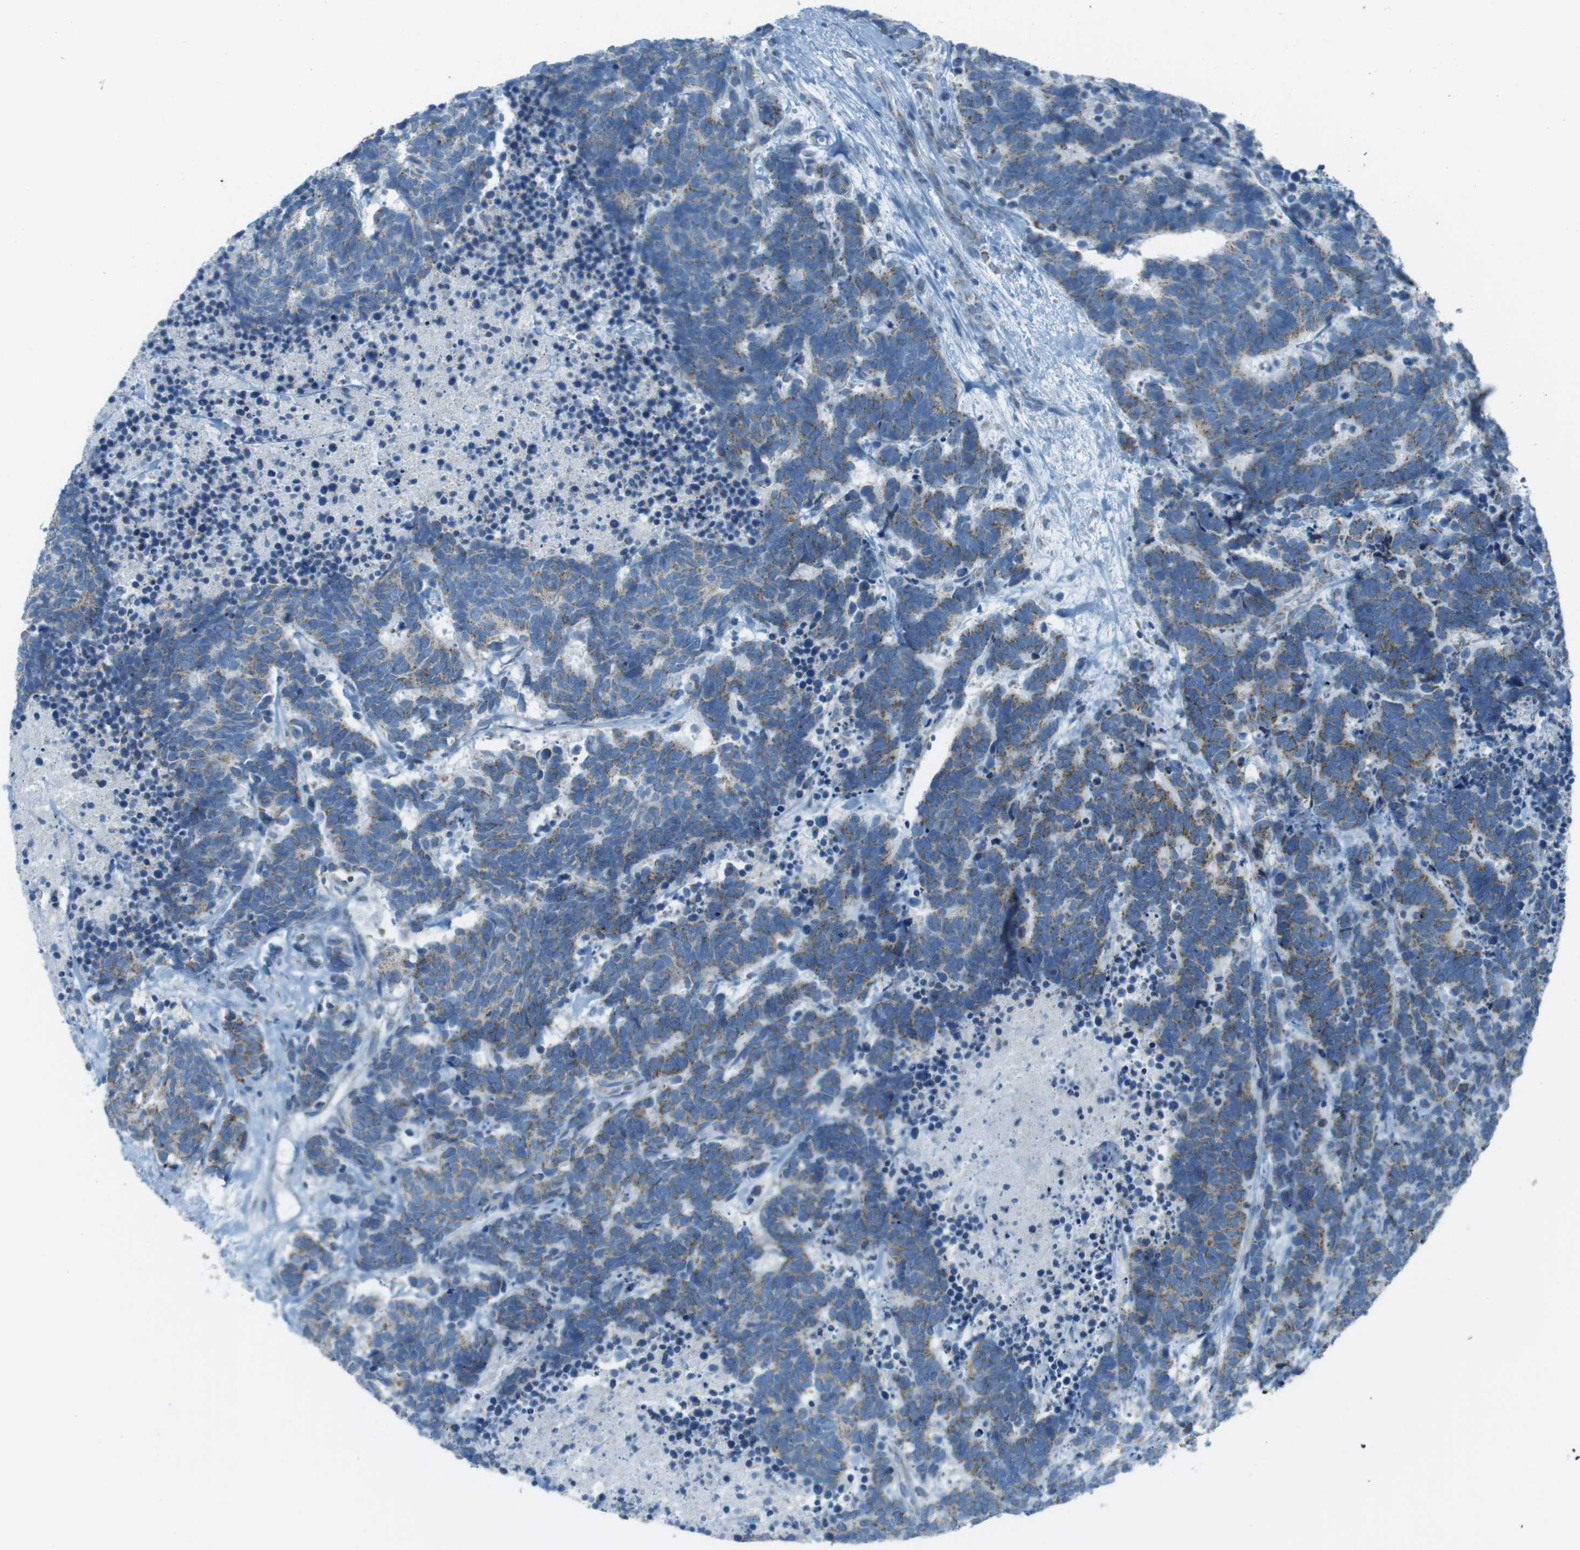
{"staining": {"intensity": "weak", "quantity": "<25%", "location": "cytoplasmic/membranous"}, "tissue": "carcinoid", "cell_type": "Tumor cells", "image_type": "cancer", "snomed": [{"axis": "morphology", "description": "Carcinoma, NOS"}, {"axis": "morphology", "description": "Carcinoid, malignant, NOS"}, {"axis": "topography", "description": "Urinary bladder"}], "caption": "Carcinoid (malignant) was stained to show a protein in brown. There is no significant positivity in tumor cells.", "gene": "DNAJA3", "patient": {"sex": "male", "age": 57}}